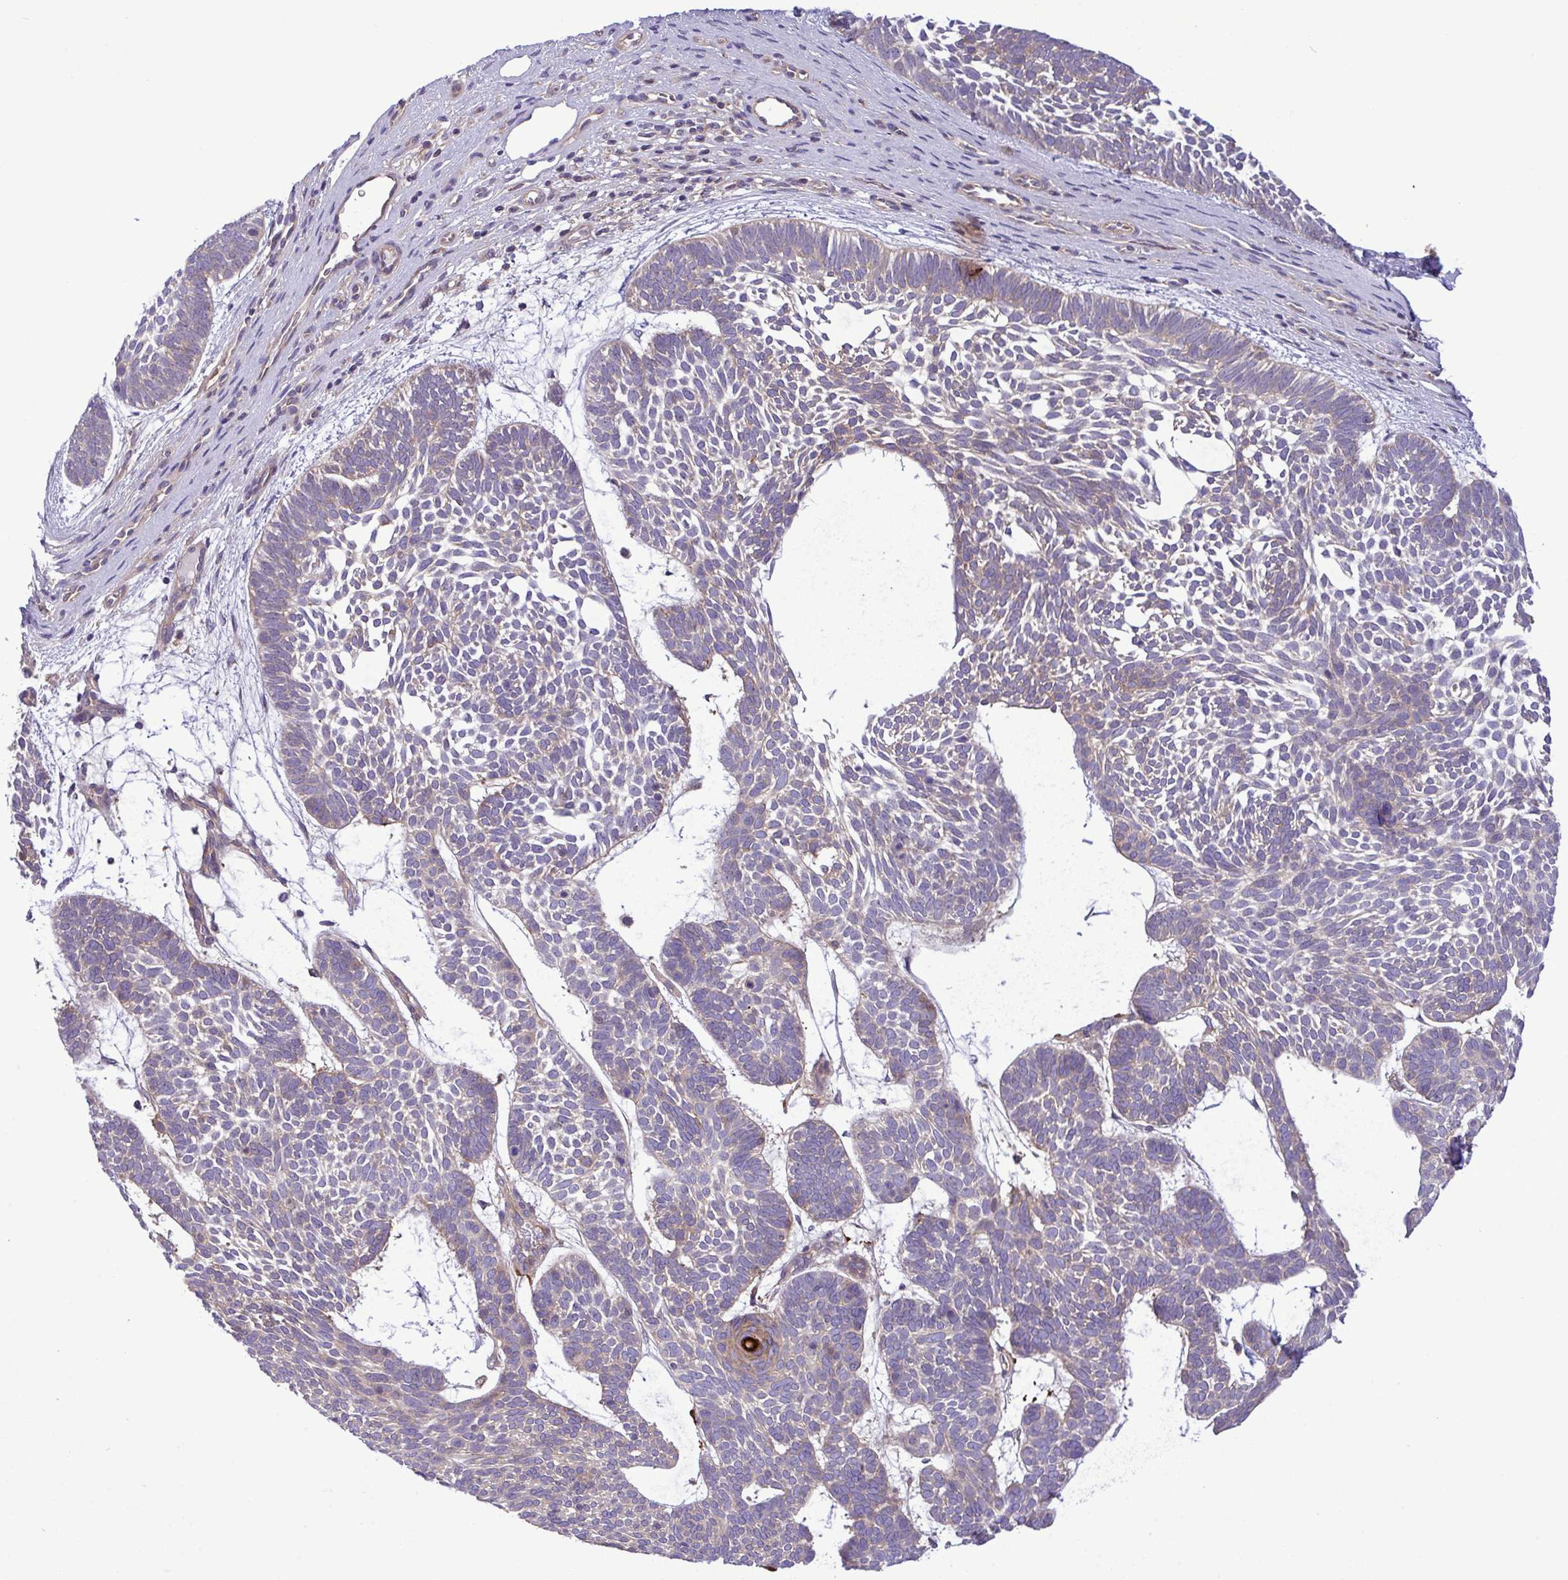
{"staining": {"intensity": "weak", "quantity": "<25%", "location": "cytoplasmic/membranous"}, "tissue": "skin cancer", "cell_type": "Tumor cells", "image_type": "cancer", "snomed": [{"axis": "morphology", "description": "Basal cell carcinoma"}, {"axis": "topography", "description": "Skin"}, {"axis": "topography", "description": "Skin of face"}], "caption": "This is a image of immunohistochemistry (IHC) staining of basal cell carcinoma (skin), which shows no staining in tumor cells. (DAB IHC, high magnification).", "gene": "GRB14", "patient": {"sex": "male", "age": 83}}